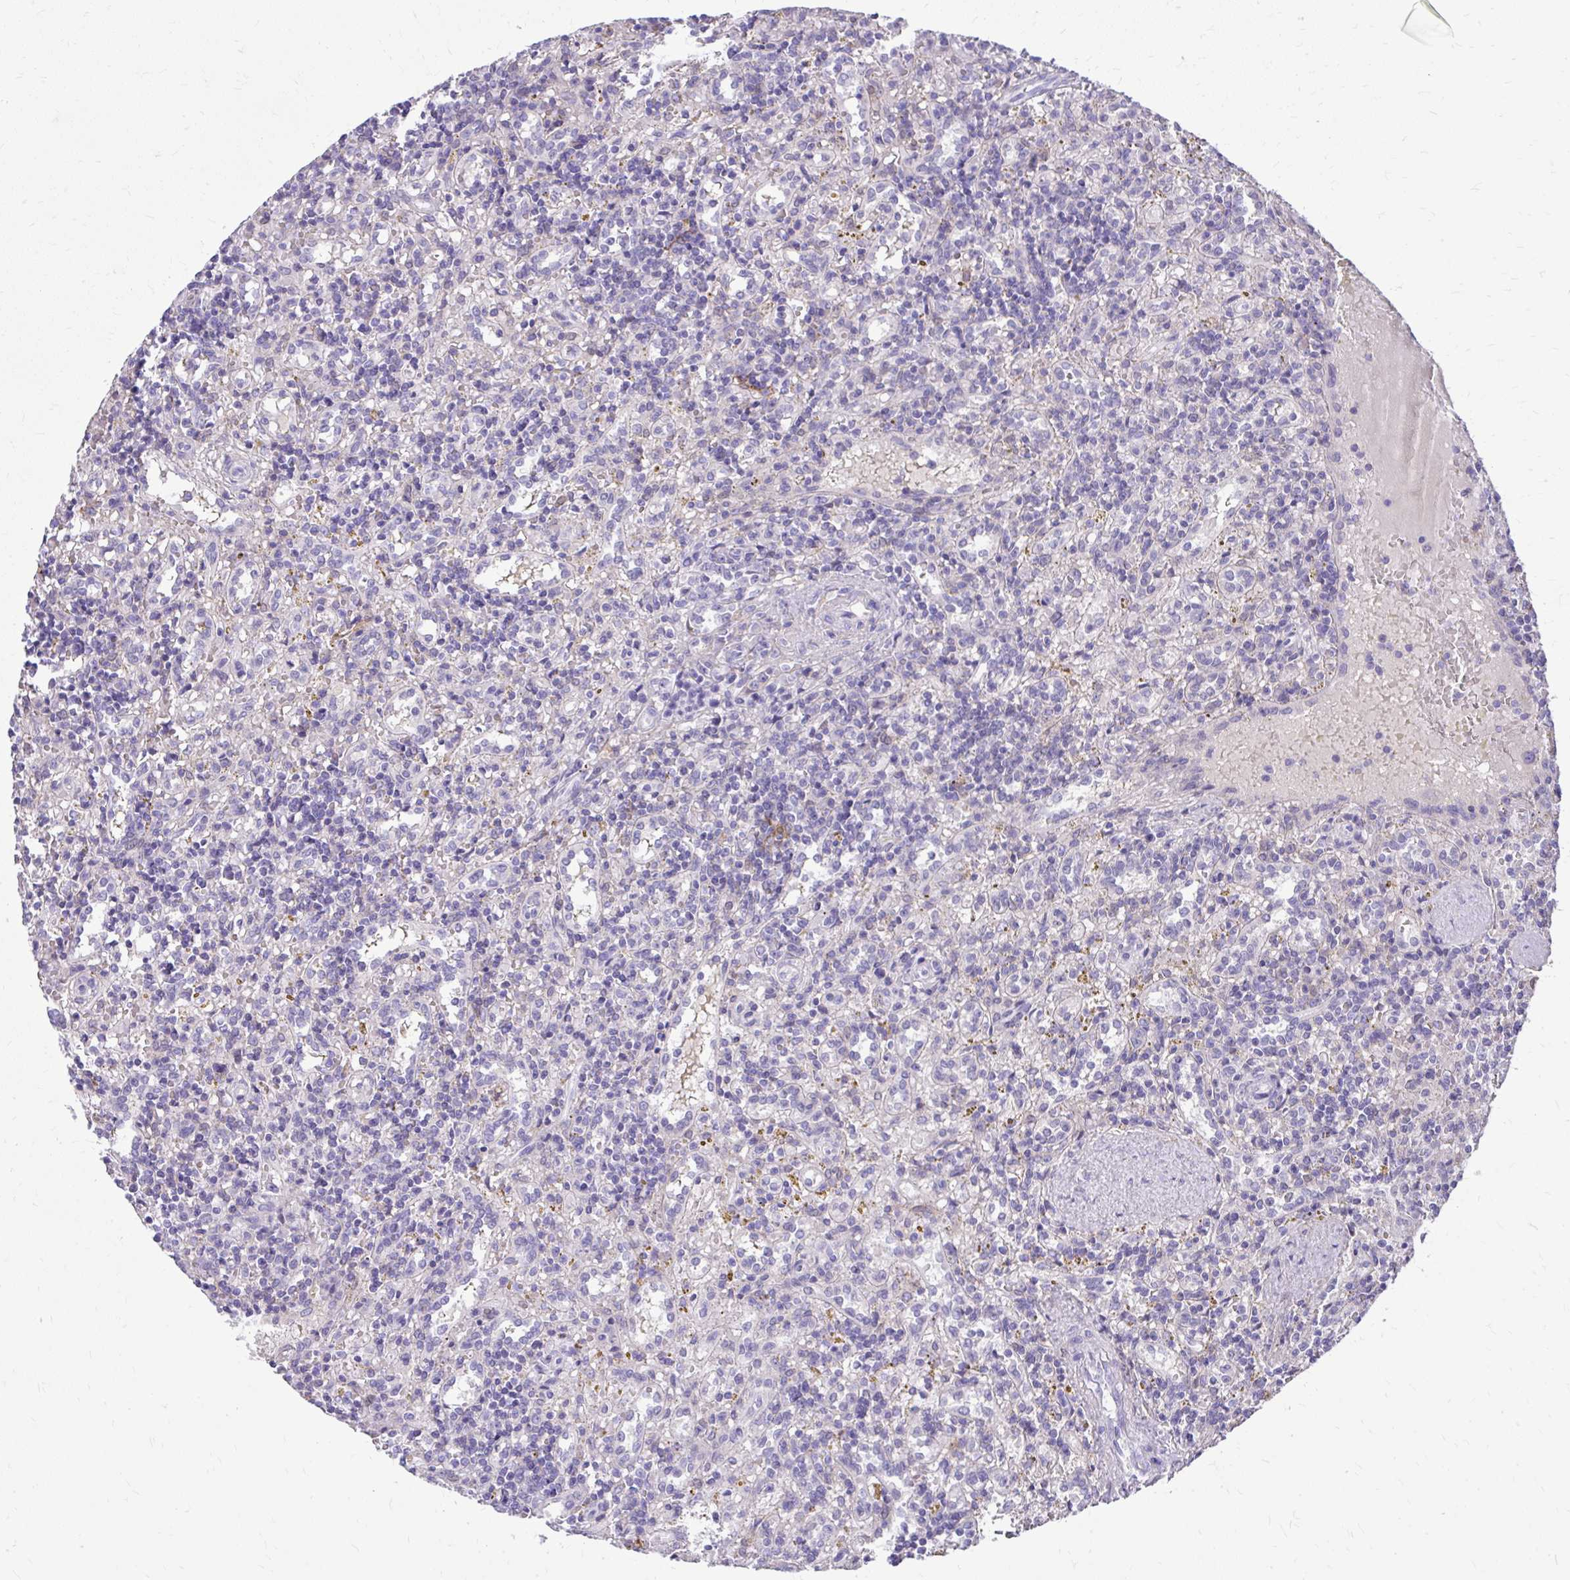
{"staining": {"intensity": "negative", "quantity": "none", "location": "none"}, "tissue": "lymphoma", "cell_type": "Tumor cells", "image_type": "cancer", "snomed": [{"axis": "morphology", "description": "Malignant lymphoma, non-Hodgkin's type, Low grade"}, {"axis": "topography", "description": "Spleen"}], "caption": "A high-resolution image shows immunohistochemistry (IHC) staining of low-grade malignant lymphoma, non-Hodgkin's type, which demonstrates no significant staining in tumor cells. (DAB IHC visualized using brightfield microscopy, high magnification).", "gene": "NNMT", "patient": {"sex": "male", "age": 67}}